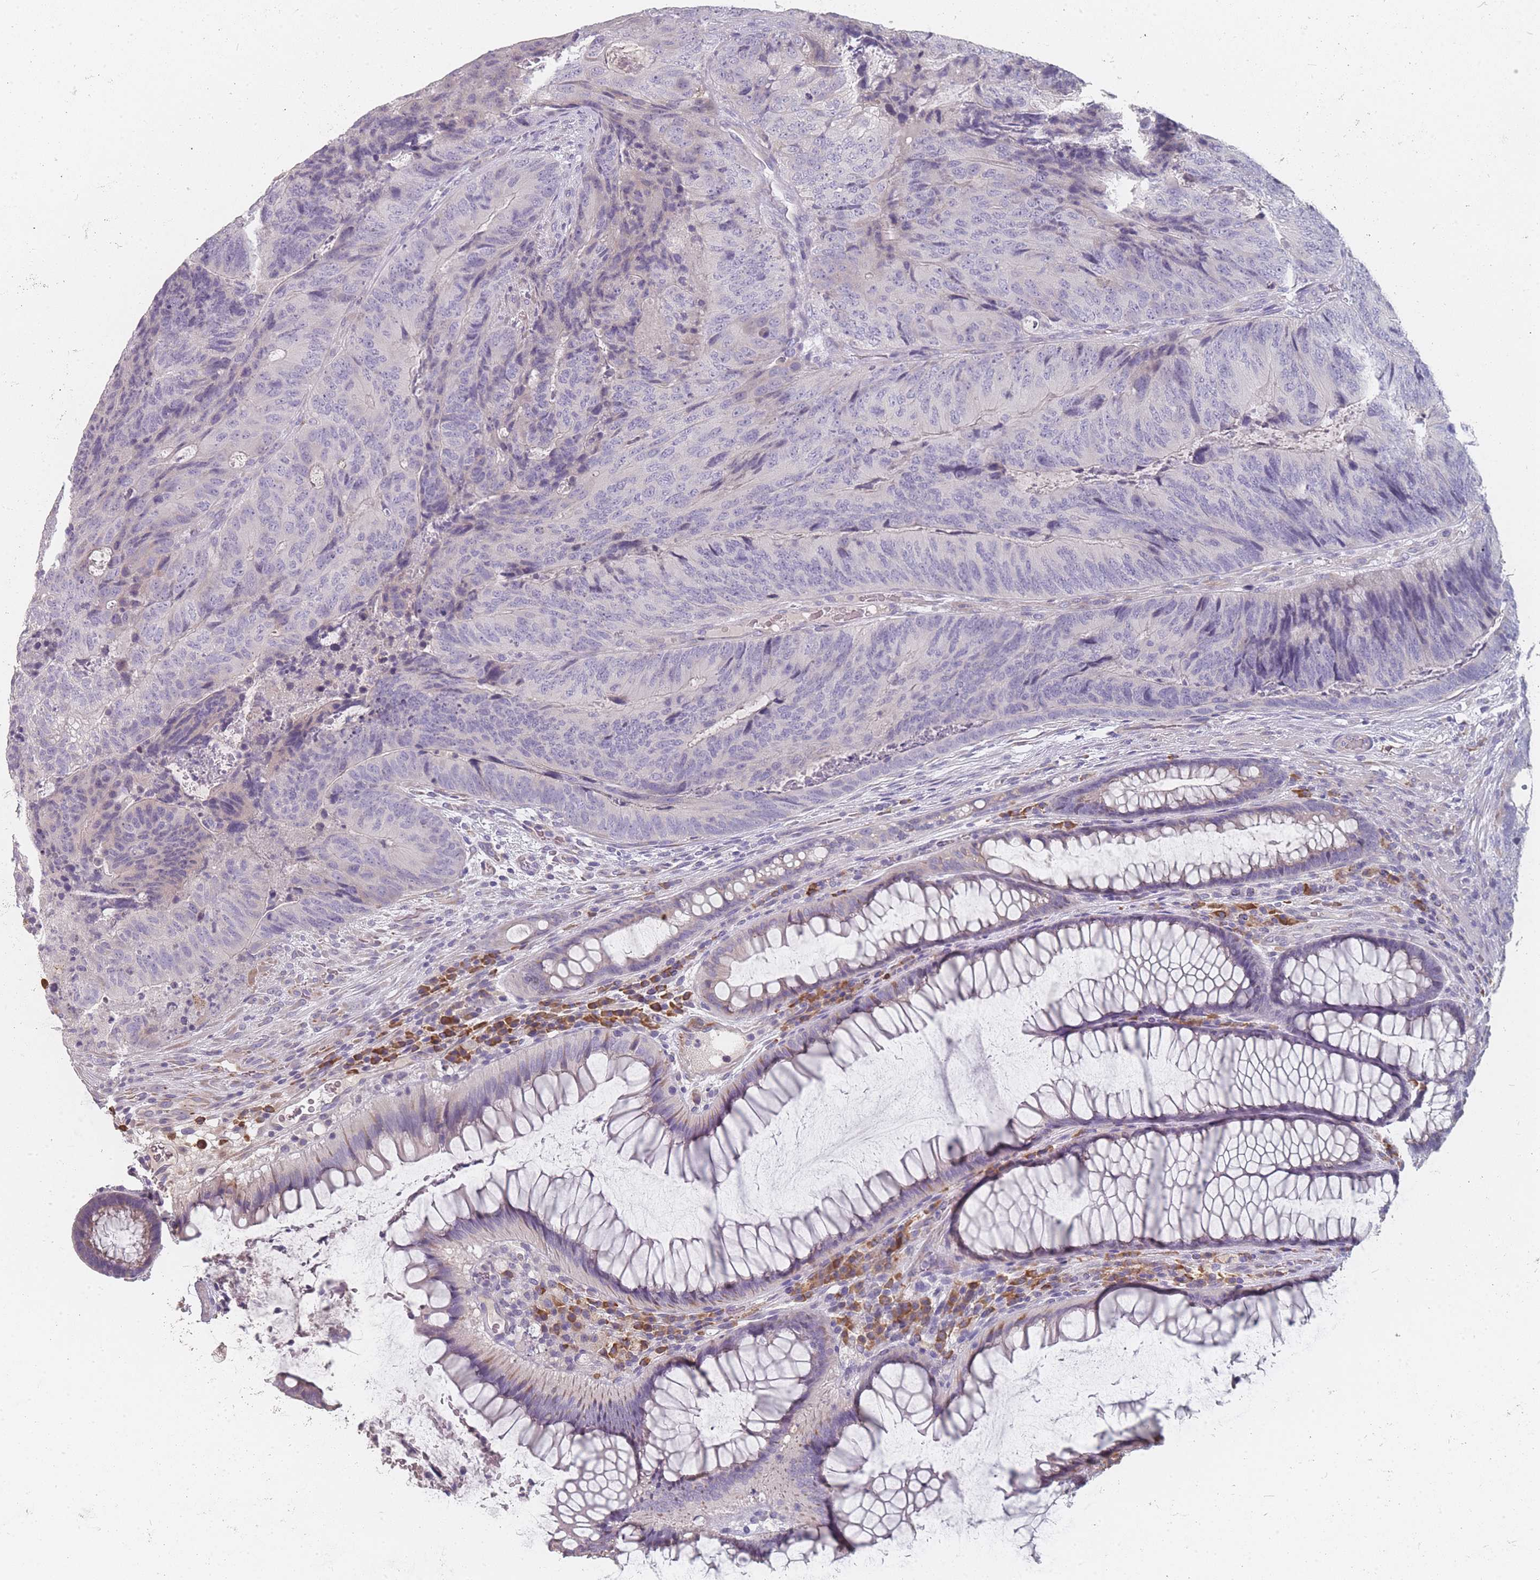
{"staining": {"intensity": "negative", "quantity": "none", "location": "none"}, "tissue": "colorectal cancer", "cell_type": "Tumor cells", "image_type": "cancer", "snomed": [{"axis": "morphology", "description": "Adenocarcinoma, NOS"}, {"axis": "topography", "description": "Colon"}], "caption": "Human adenocarcinoma (colorectal) stained for a protein using immunohistochemistry (IHC) reveals no staining in tumor cells.", "gene": "SLC35E4", "patient": {"sex": "female", "age": 67}}